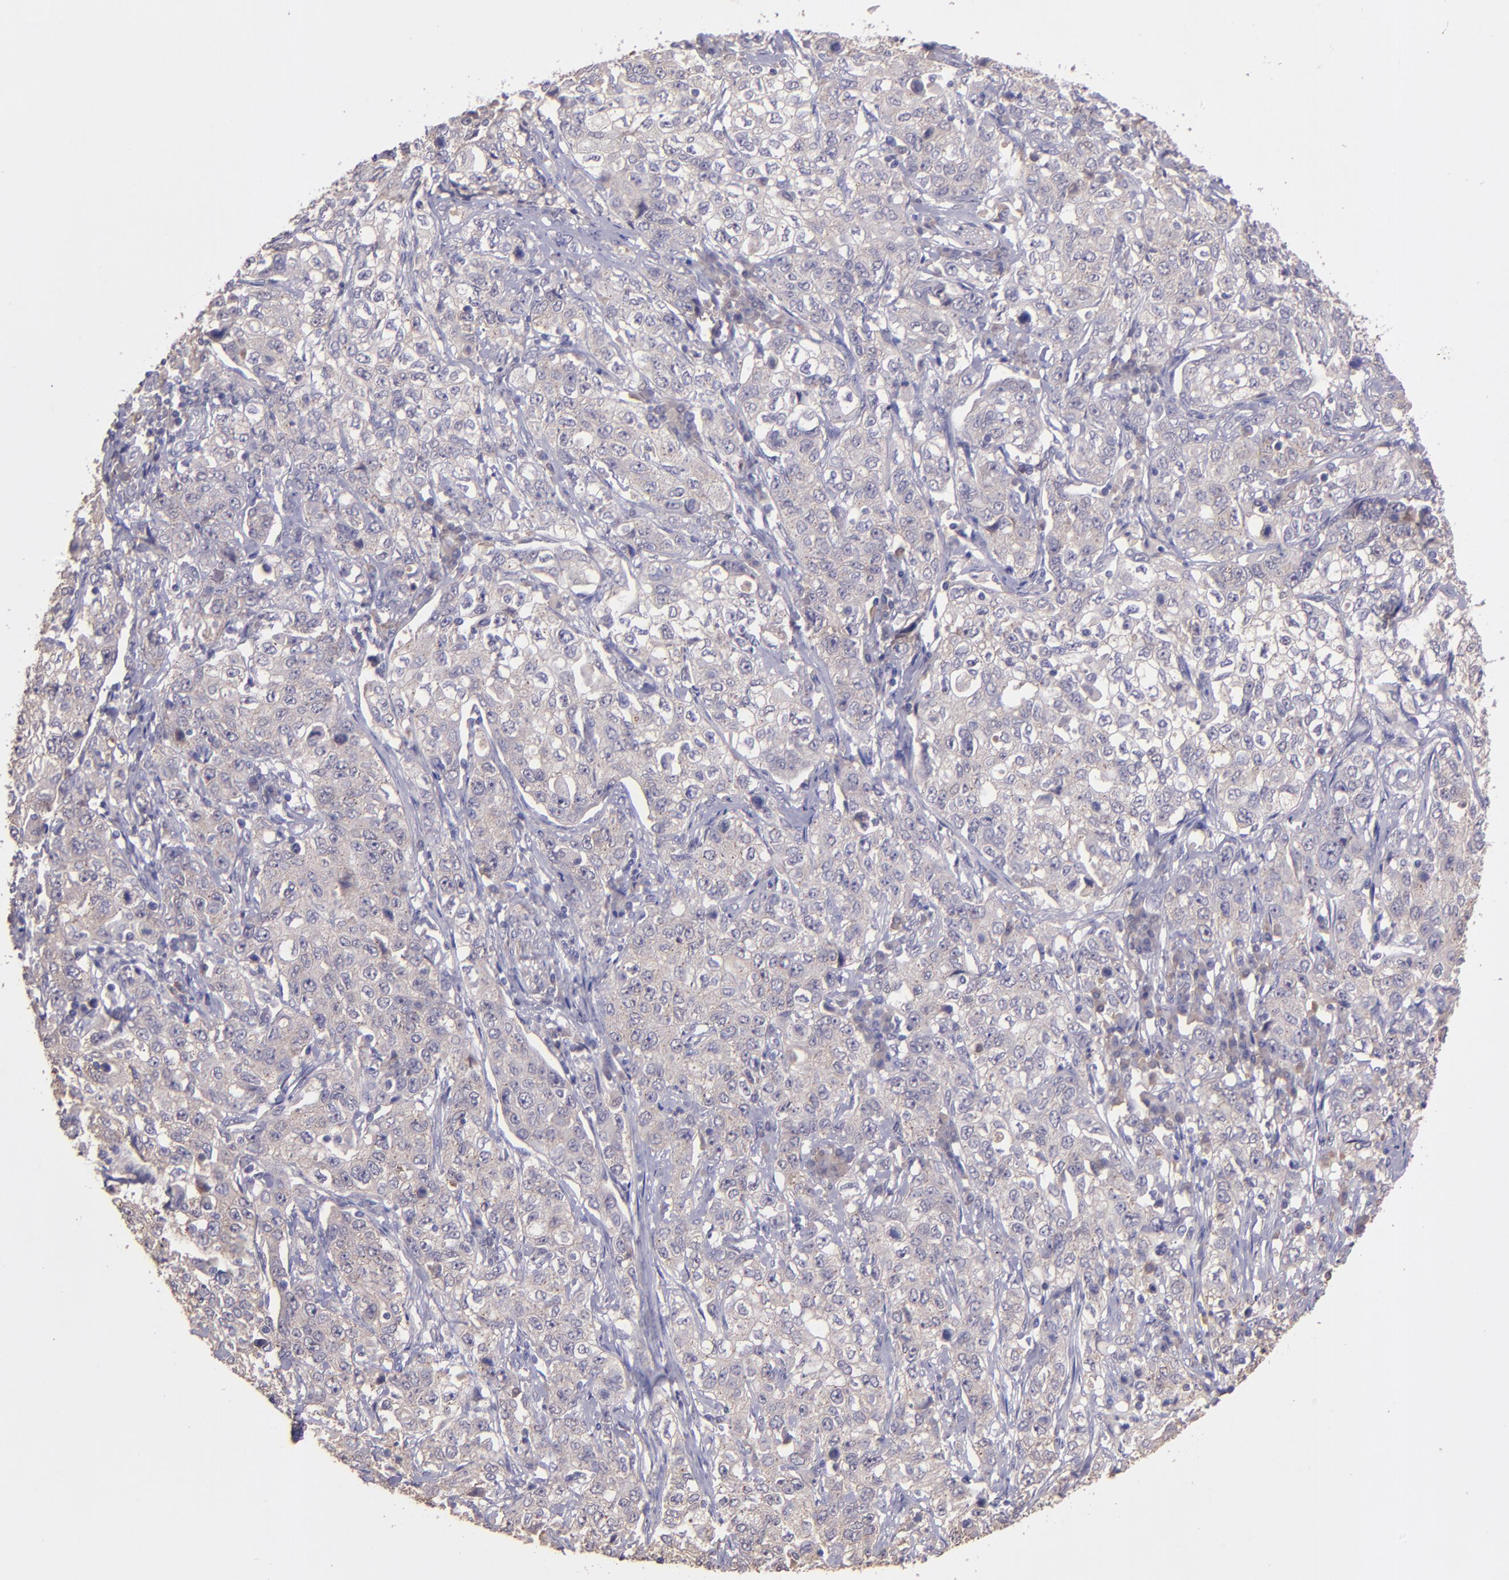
{"staining": {"intensity": "weak", "quantity": "25%-75%", "location": "cytoplasmic/membranous"}, "tissue": "stomach cancer", "cell_type": "Tumor cells", "image_type": "cancer", "snomed": [{"axis": "morphology", "description": "Adenocarcinoma, NOS"}, {"axis": "topography", "description": "Stomach"}], "caption": "Immunohistochemistry (DAB) staining of stomach cancer (adenocarcinoma) demonstrates weak cytoplasmic/membranous protein expression in about 25%-75% of tumor cells. (IHC, brightfield microscopy, high magnification).", "gene": "PAPPA", "patient": {"sex": "male", "age": 48}}